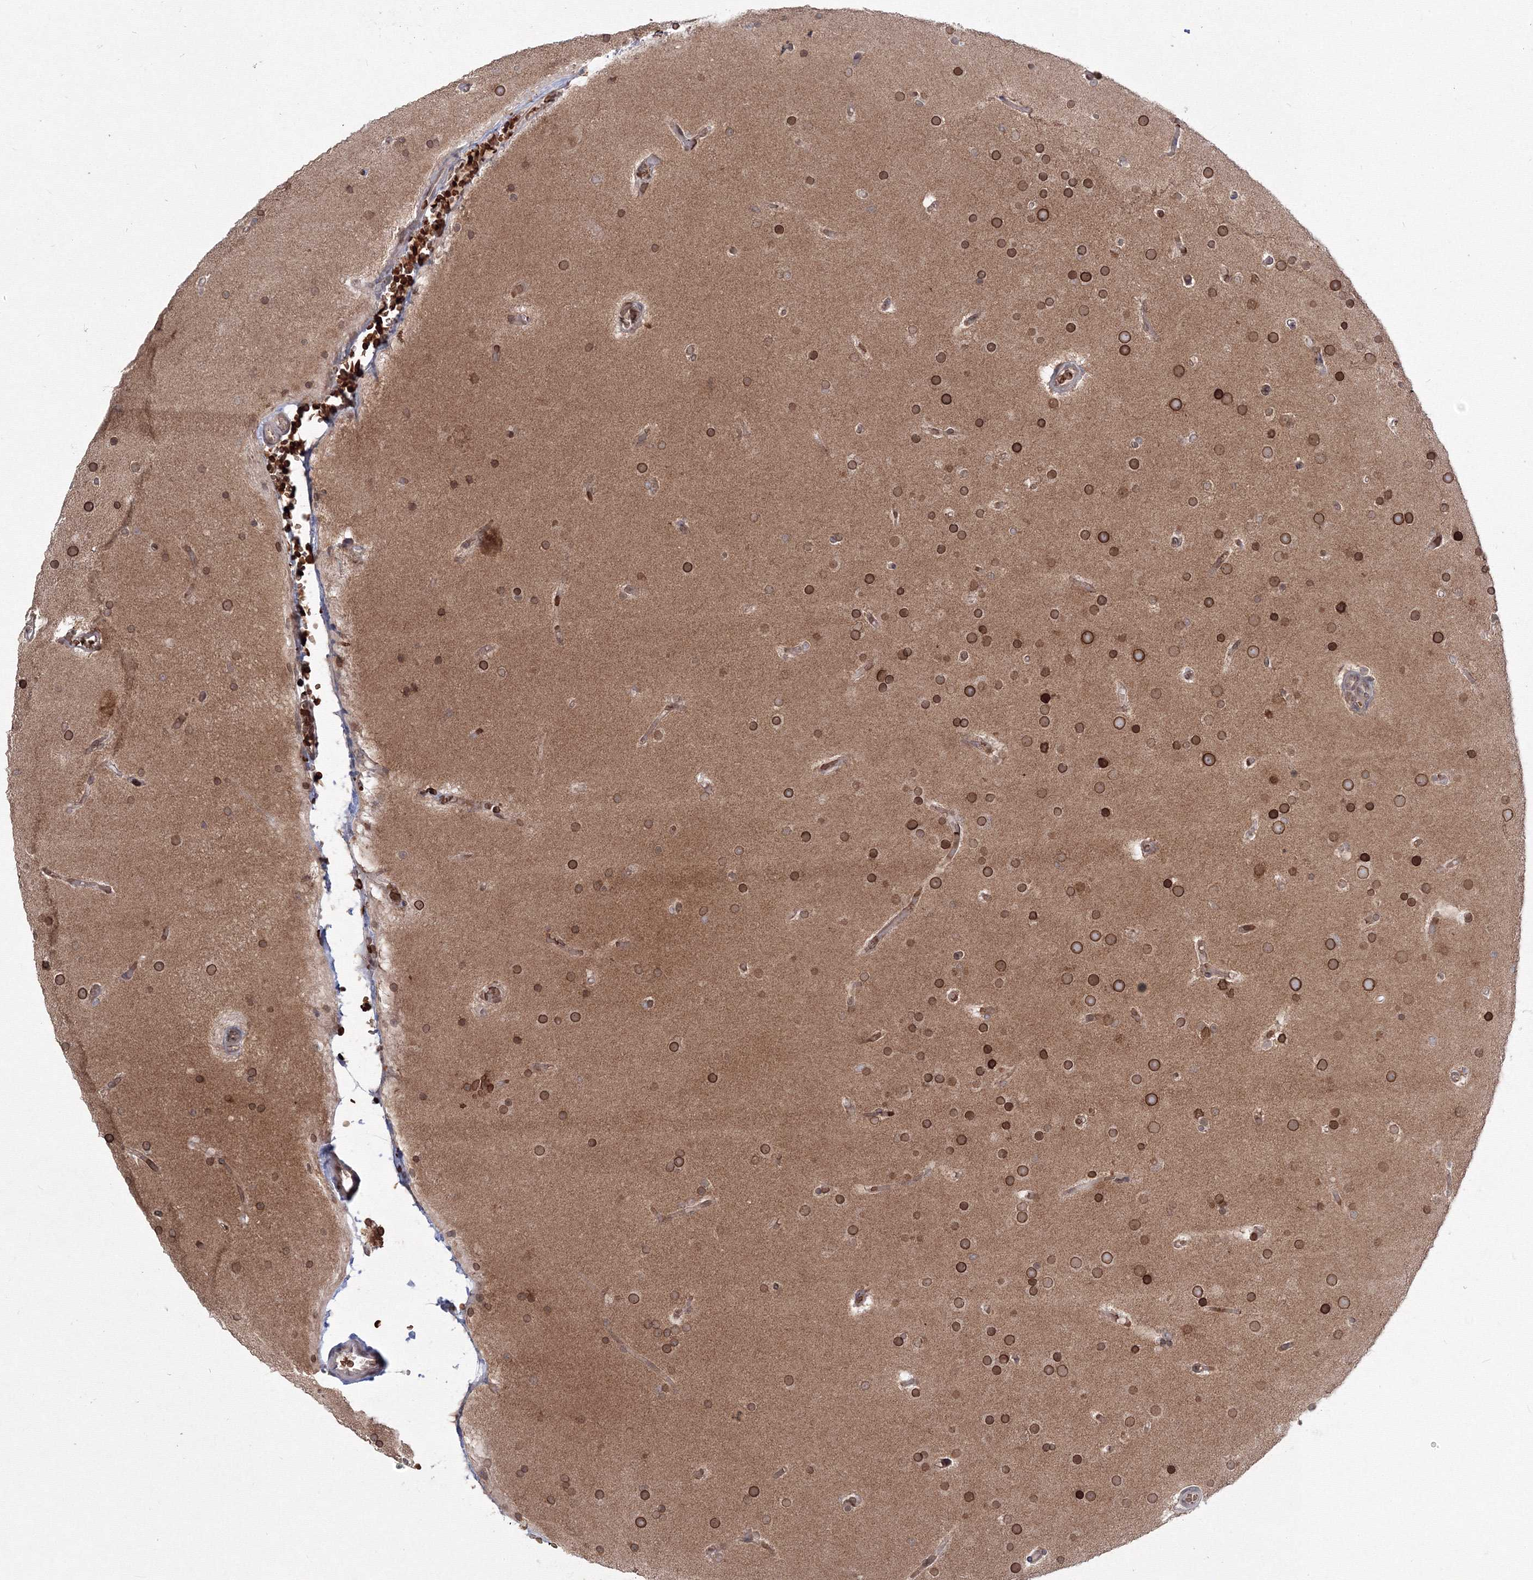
{"staining": {"intensity": "strong", "quantity": "25%-75%", "location": "cytoplasmic/membranous,nuclear"}, "tissue": "glioma", "cell_type": "Tumor cells", "image_type": "cancer", "snomed": [{"axis": "morphology", "description": "Glioma, malignant, High grade"}, {"axis": "topography", "description": "Cerebral cortex"}], "caption": "Strong cytoplasmic/membranous and nuclear expression is identified in about 25%-75% of tumor cells in glioma.", "gene": "DNAJB2", "patient": {"sex": "female", "age": 36}}